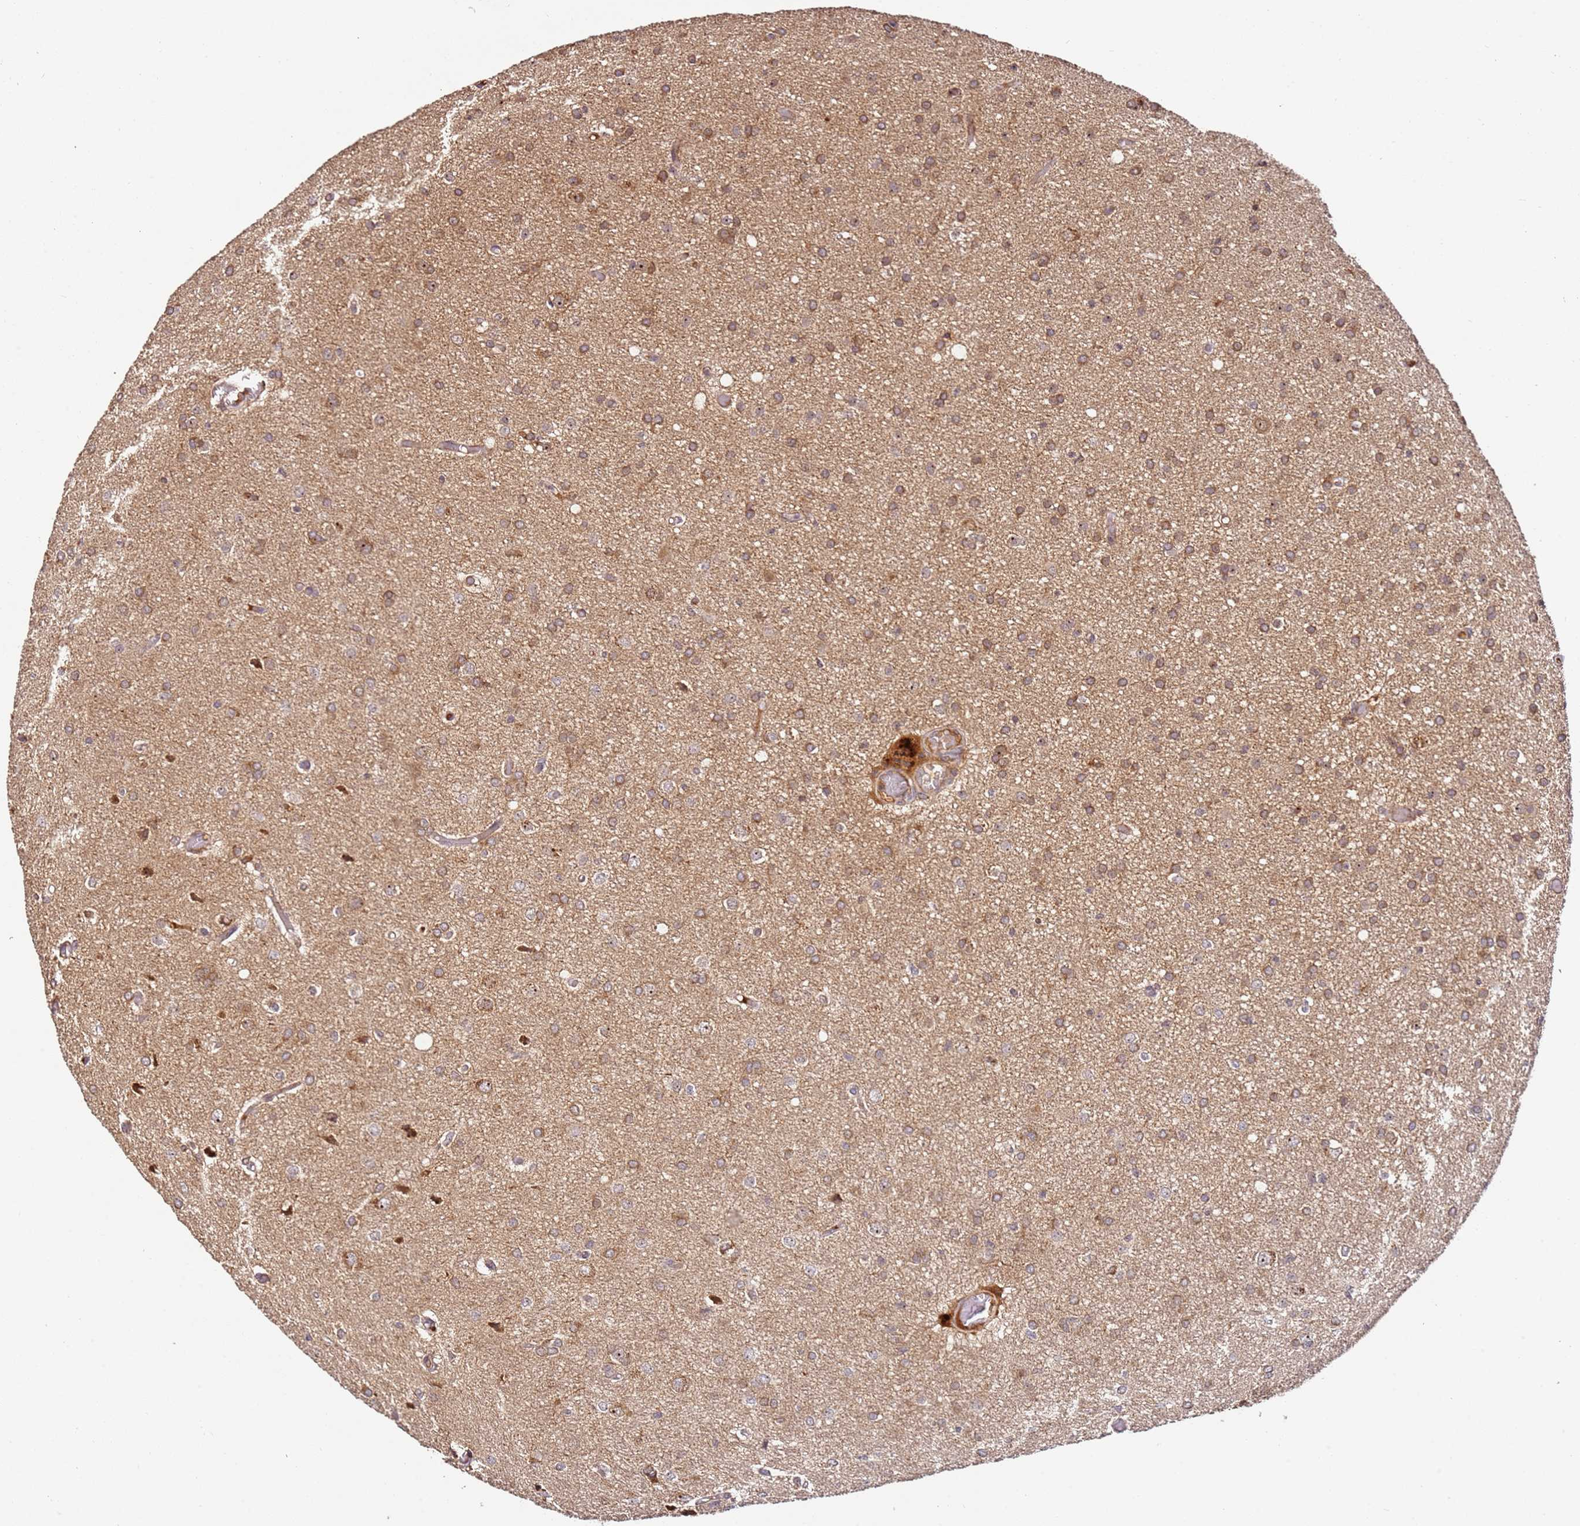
{"staining": {"intensity": "moderate", "quantity": ">75%", "location": "cytoplasmic/membranous"}, "tissue": "glioma", "cell_type": "Tumor cells", "image_type": "cancer", "snomed": [{"axis": "morphology", "description": "Glioma, malignant, High grade"}, {"axis": "topography", "description": "Brain"}], "caption": "Immunohistochemistry (IHC) micrograph of human glioma stained for a protein (brown), which displays medium levels of moderate cytoplasmic/membranous positivity in approximately >75% of tumor cells.", "gene": "DDX27", "patient": {"sex": "female", "age": 50}}